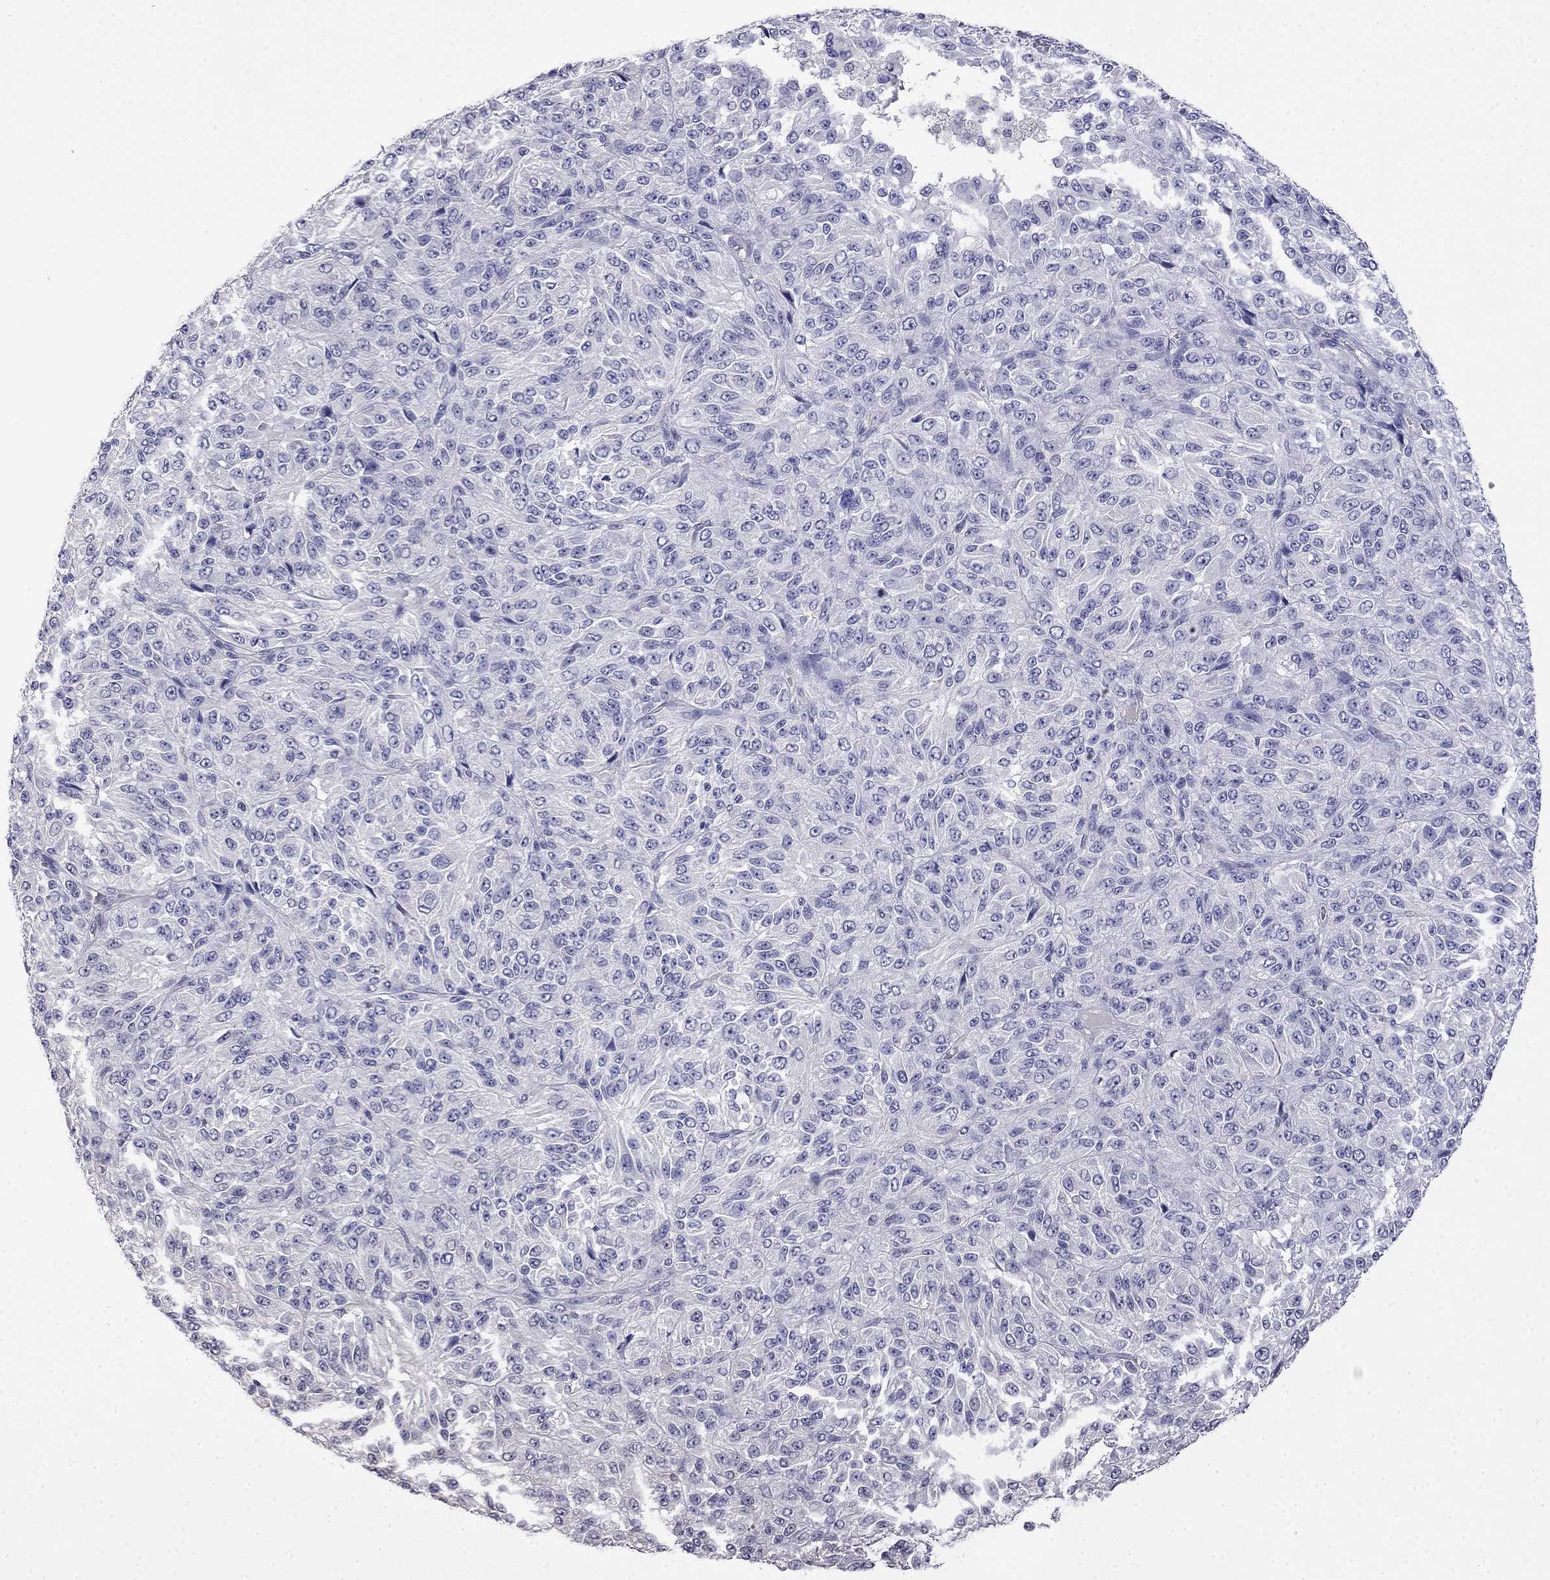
{"staining": {"intensity": "negative", "quantity": "none", "location": "none"}, "tissue": "melanoma", "cell_type": "Tumor cells", "image_type": "cancer", "snomed": [{"axis": "morphology", "description": "Malignant melanoma, Metastatic site"}, {"axis": "topography", "description": "Brain"}], "caption": "High magnification brightfield microscopy of malignant melanoma (metastatic site) stained with DAB (brown) and counterstained with hematoxylin (blue): tumor cells show no significant expression.", "gene": "GUCA1B", "patient": {"sex": "female", "age": 56}}